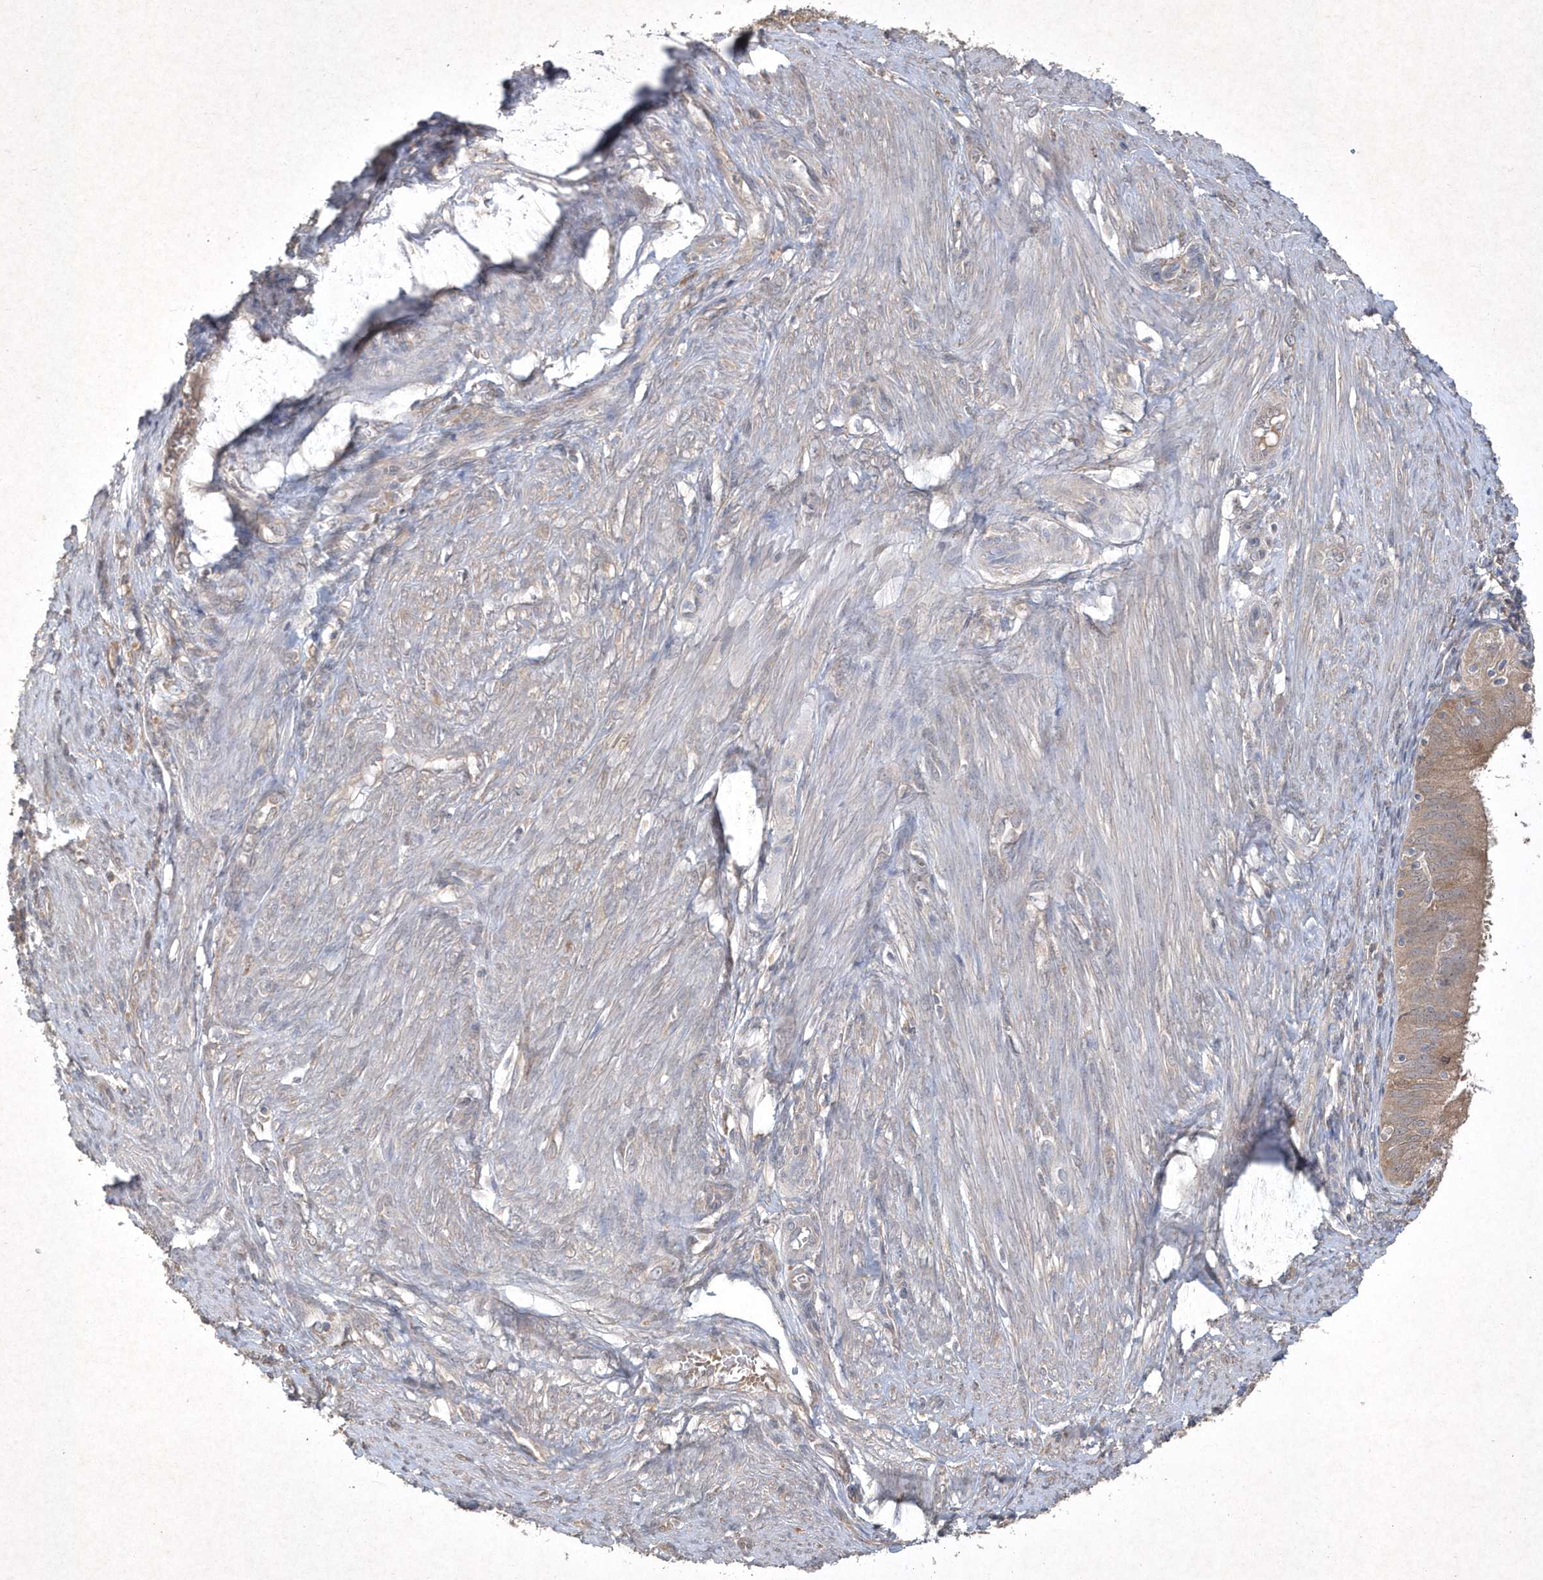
{"staining": {"intensity": "weak", "quantity": "<25%", "location": "cytoplasmic/membranous"}, "tissue": "endometrial cancer", "cell_type": "Tumor cells", "image_type": "cancer", "snomed": [{"axis": "morphology", "description": "Adenocarcinoma, NOS"}, {"axis": "topography", "description": "Endometrium"}], "caption": "Endometrial adenocarcinoma was stained to show a protein in brown. There is no significant positivity in tumor cells.", "gene": "AKR7A2", "patient": {"sex": "female", "age": 51}}